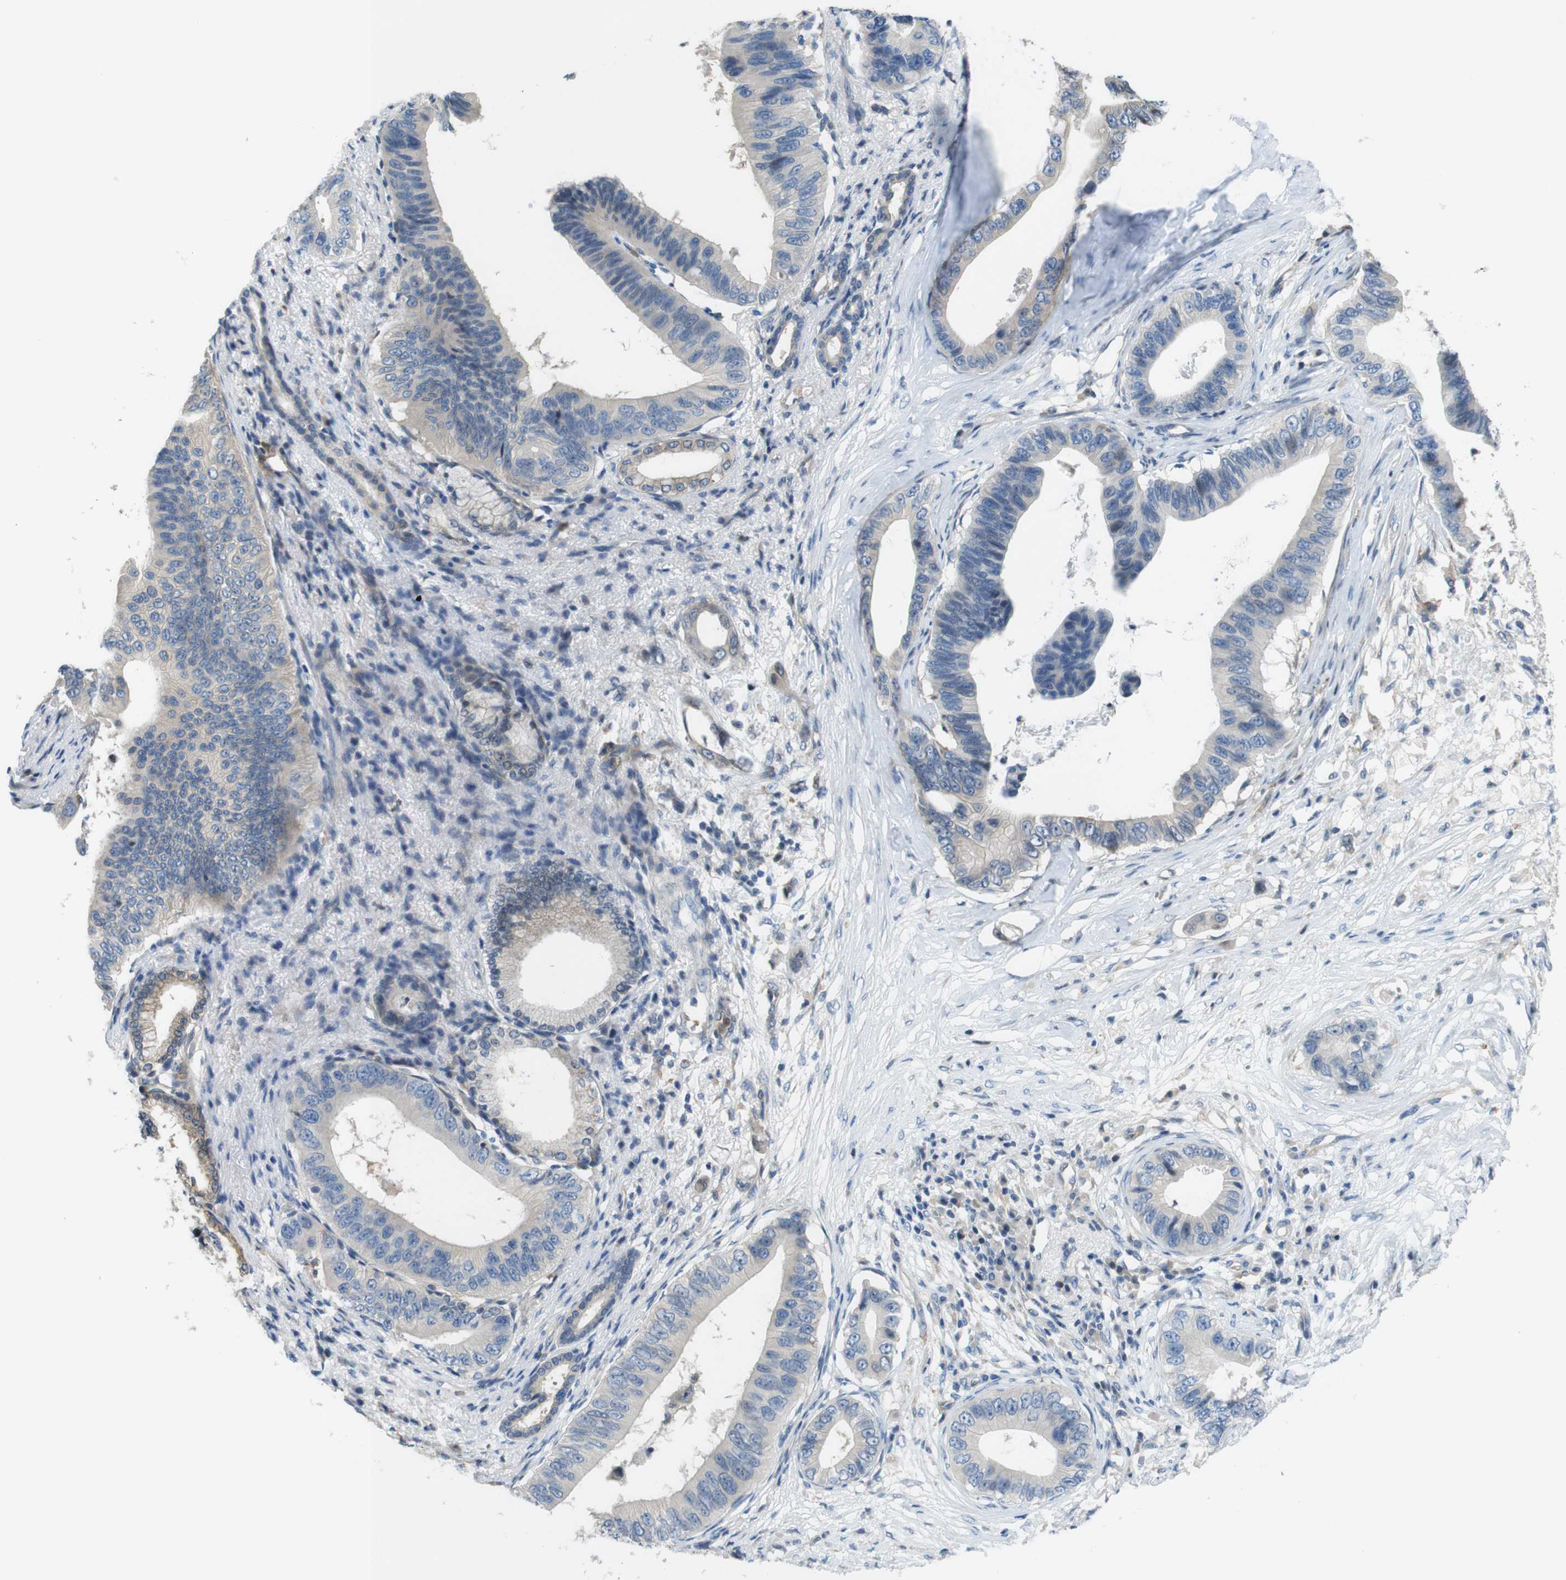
{"staining": {"intensity": "negative", "quantity": "none", "location": "none"}, "tissue": "pancreatic cancer", "cell_type": "Tumor cells", "image_type": "cancer", "snomed": [{"axis": "morphology", "description": "Adenocarcinoma, NOS"}, {"axis": "topography", "description": "Pancreas"}], "caption": "Tumor cells are negative for brown protein staining in pancreatic cancer (adenocarcinoma).", "gene": "PCDH10", "patient": {"sex": "male", "age": 77}}